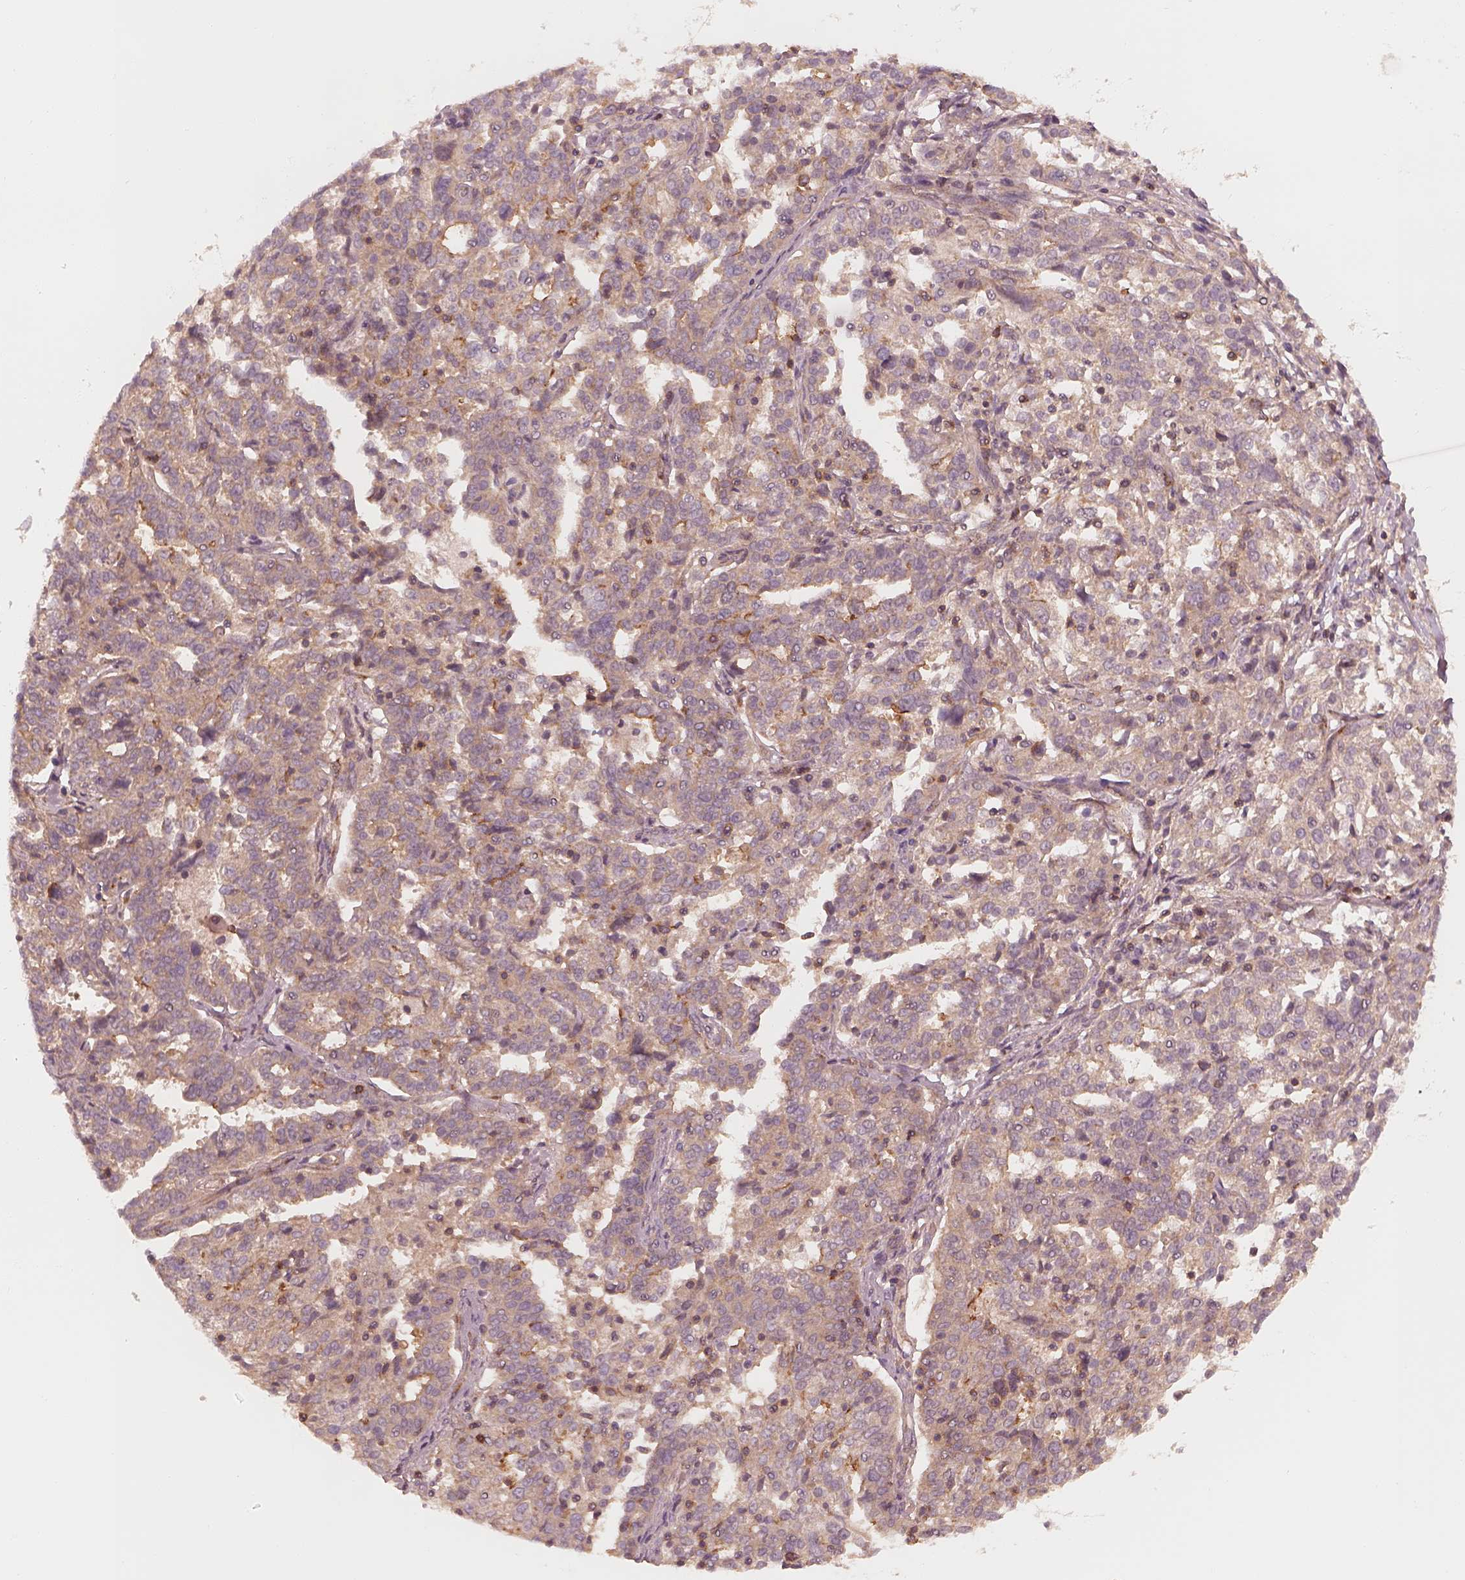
{"staining": {"intensity": "moderate", "quantity": "<25%", "location": "cytoplasmic/membranous"}, "tissue": "ovarian cancer", "cell_type": "Tumor cells", "image_type": "cancer", "snomed": [{"axis": "morphology", "description": "Cystadenocarcinoma, serous, NOS"}, {"axis": "topography", "description": "Ovary"}], "caption": "This photomicrograph exhibits IHC staining of serous cystadenocarcinoma (ovarian), with low moderate cytoplasmic/membranous staining in about <25% of tumor cells.", "gene": "FAM107B", "patient": {"sex": "female", "age": 67}}